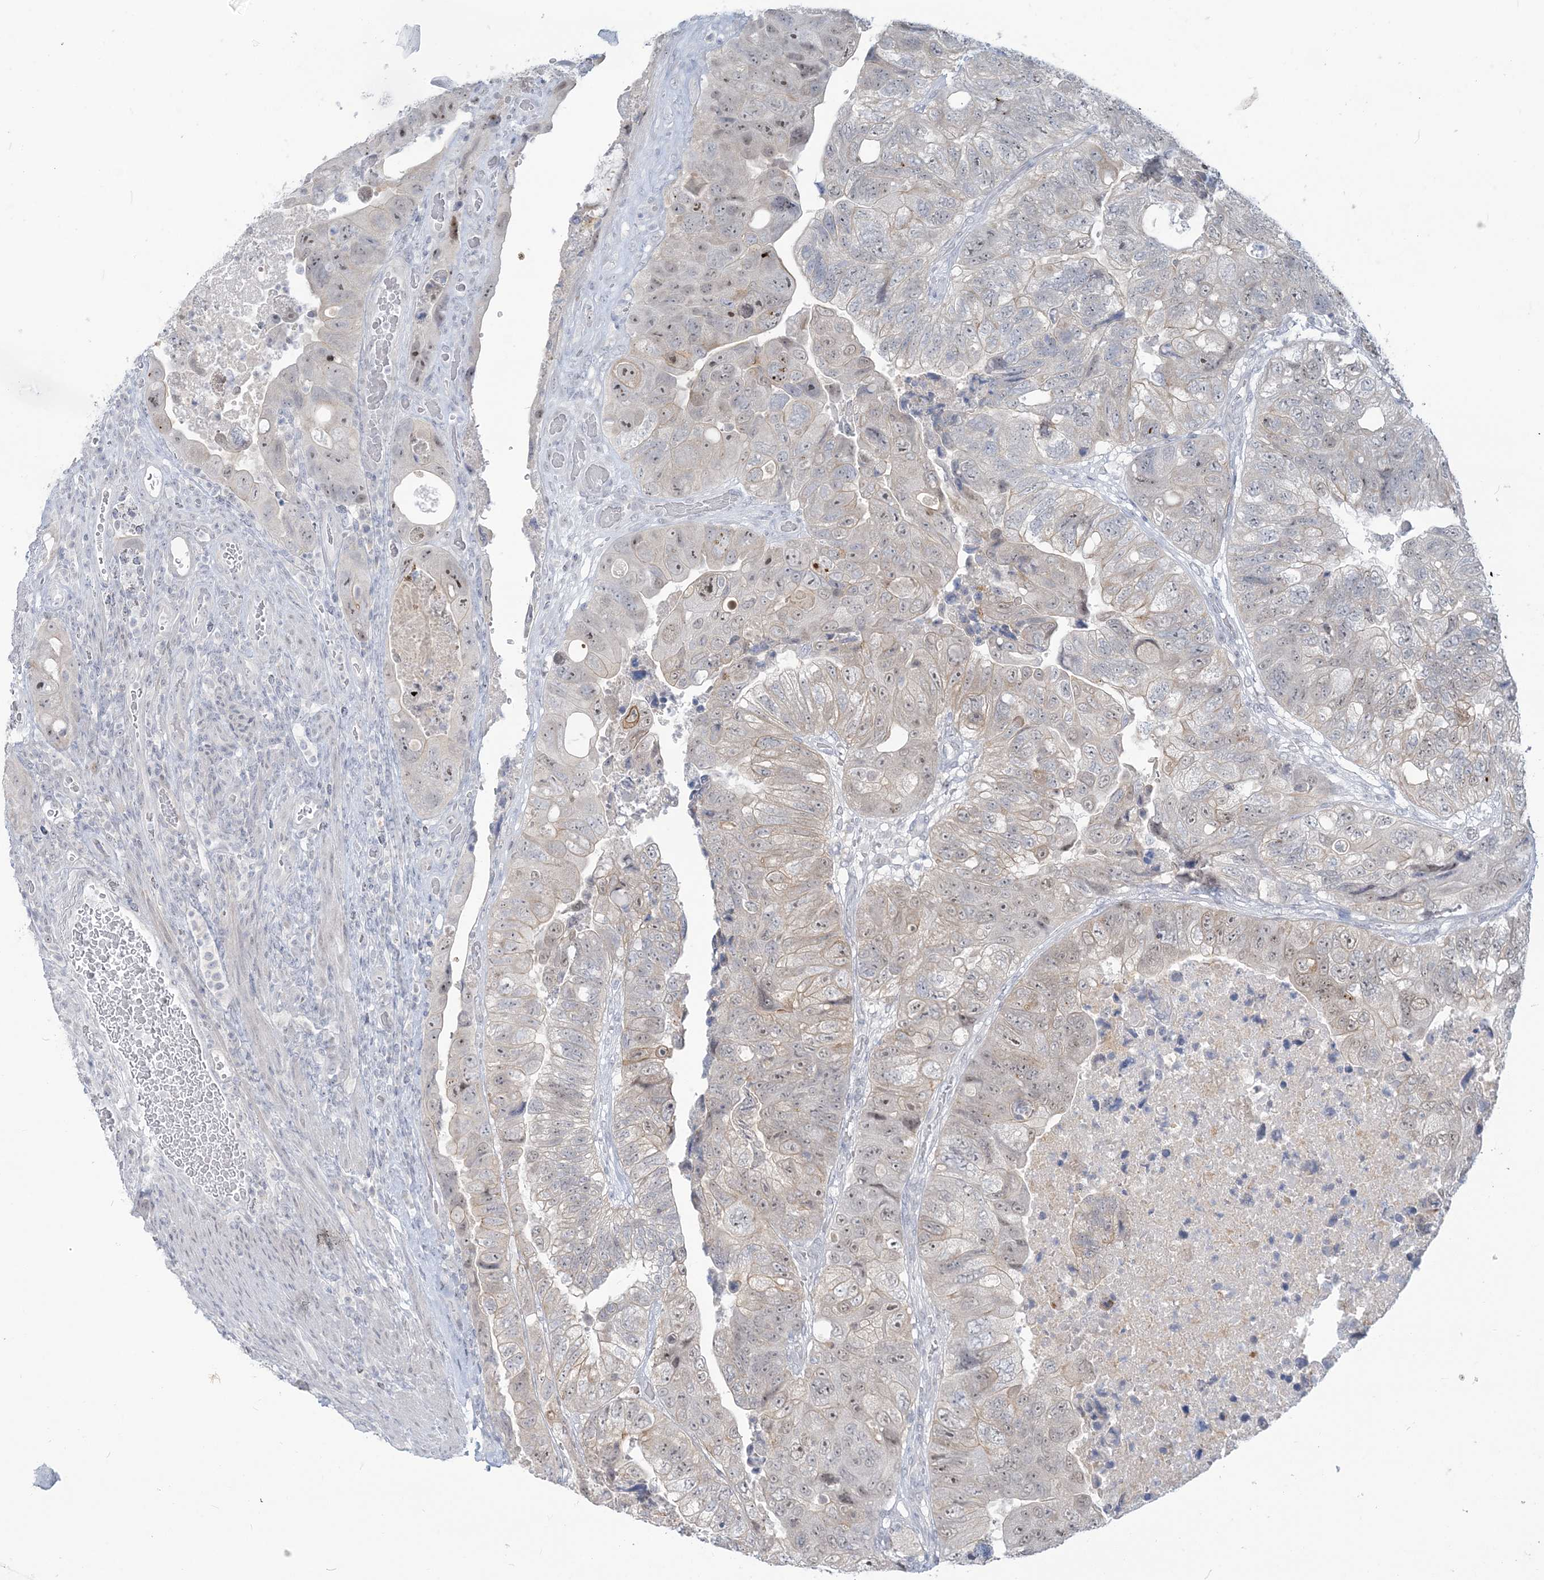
{"staining": {"intensity": "weak", "quantity": "<25%", "location": "nuclear"}, "tissue": "colorectal cancer", "cell_type": "Tumor cells", "image_type": "cancer", "snomed": [{"axis": "morphology", "description": "Adenocarcinoma, NOS"}, {"axis": "topography", "description": "Rectum"}], "caption": "There is no significant positivity in tumor cells of adenocarcinoma (colorectal).", "gene": "SDAD1", "patient": {"sex": "male", "age": 63}}